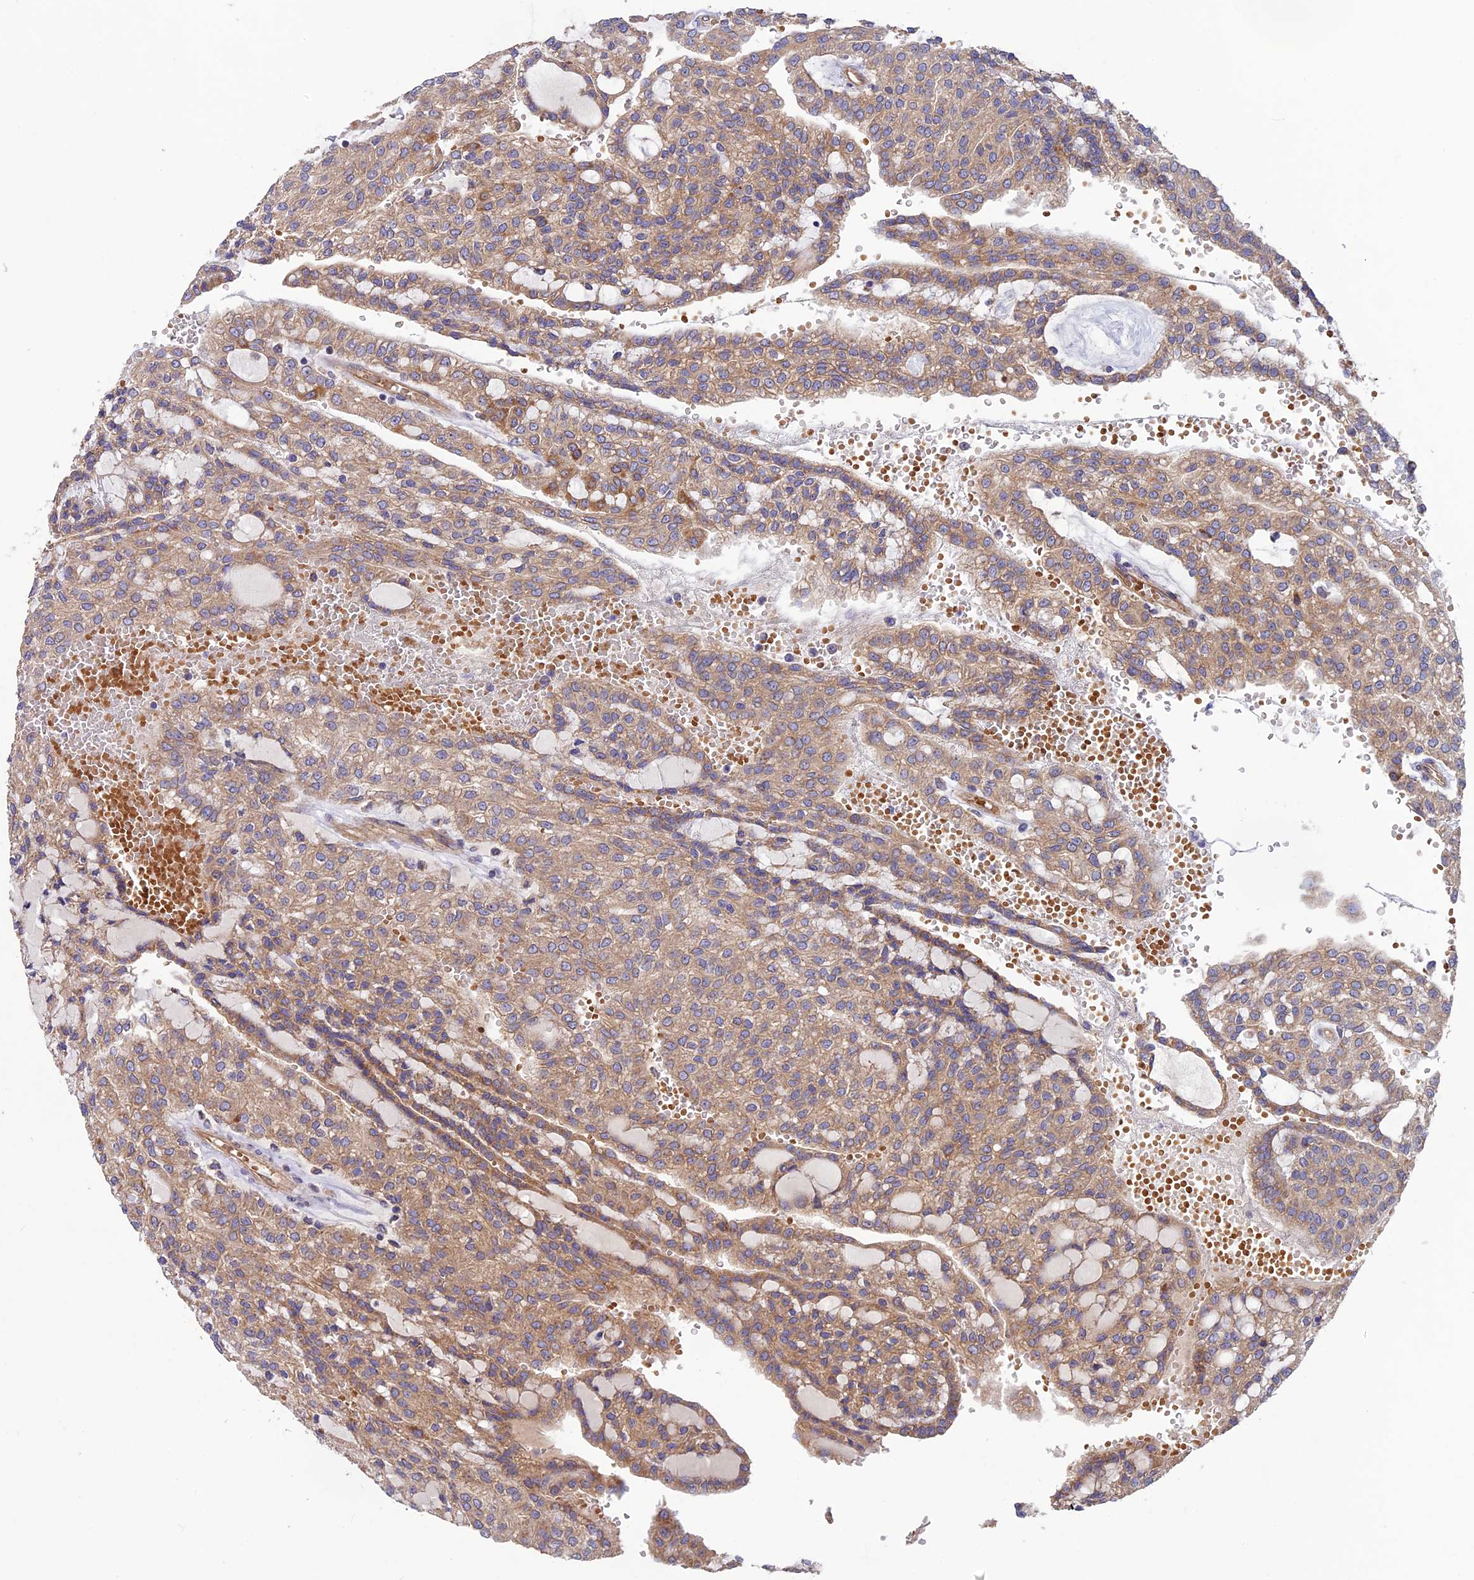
{"staining": {"intensity": "moderate", "quantity": ">75%", "location": "cytoplasmic/membranous"}, "tissue": "renal cancer", "cell_type": "Tumor cells", "image_type": "cancer", "snomed": [{"axis": "morphology", "description": "Adenocarcinoma, NOS"}, {"axis": "topography", "description": "Kidney"}], "caption": "Immunohistochemical staining of human renal cancer demonstrates medium levels of moderate cytoplasmic/membranous positivity in approximately >75% of tumor cells.", "gene": "DUS3L", "patient": {"sex": "male", "age": 63}}